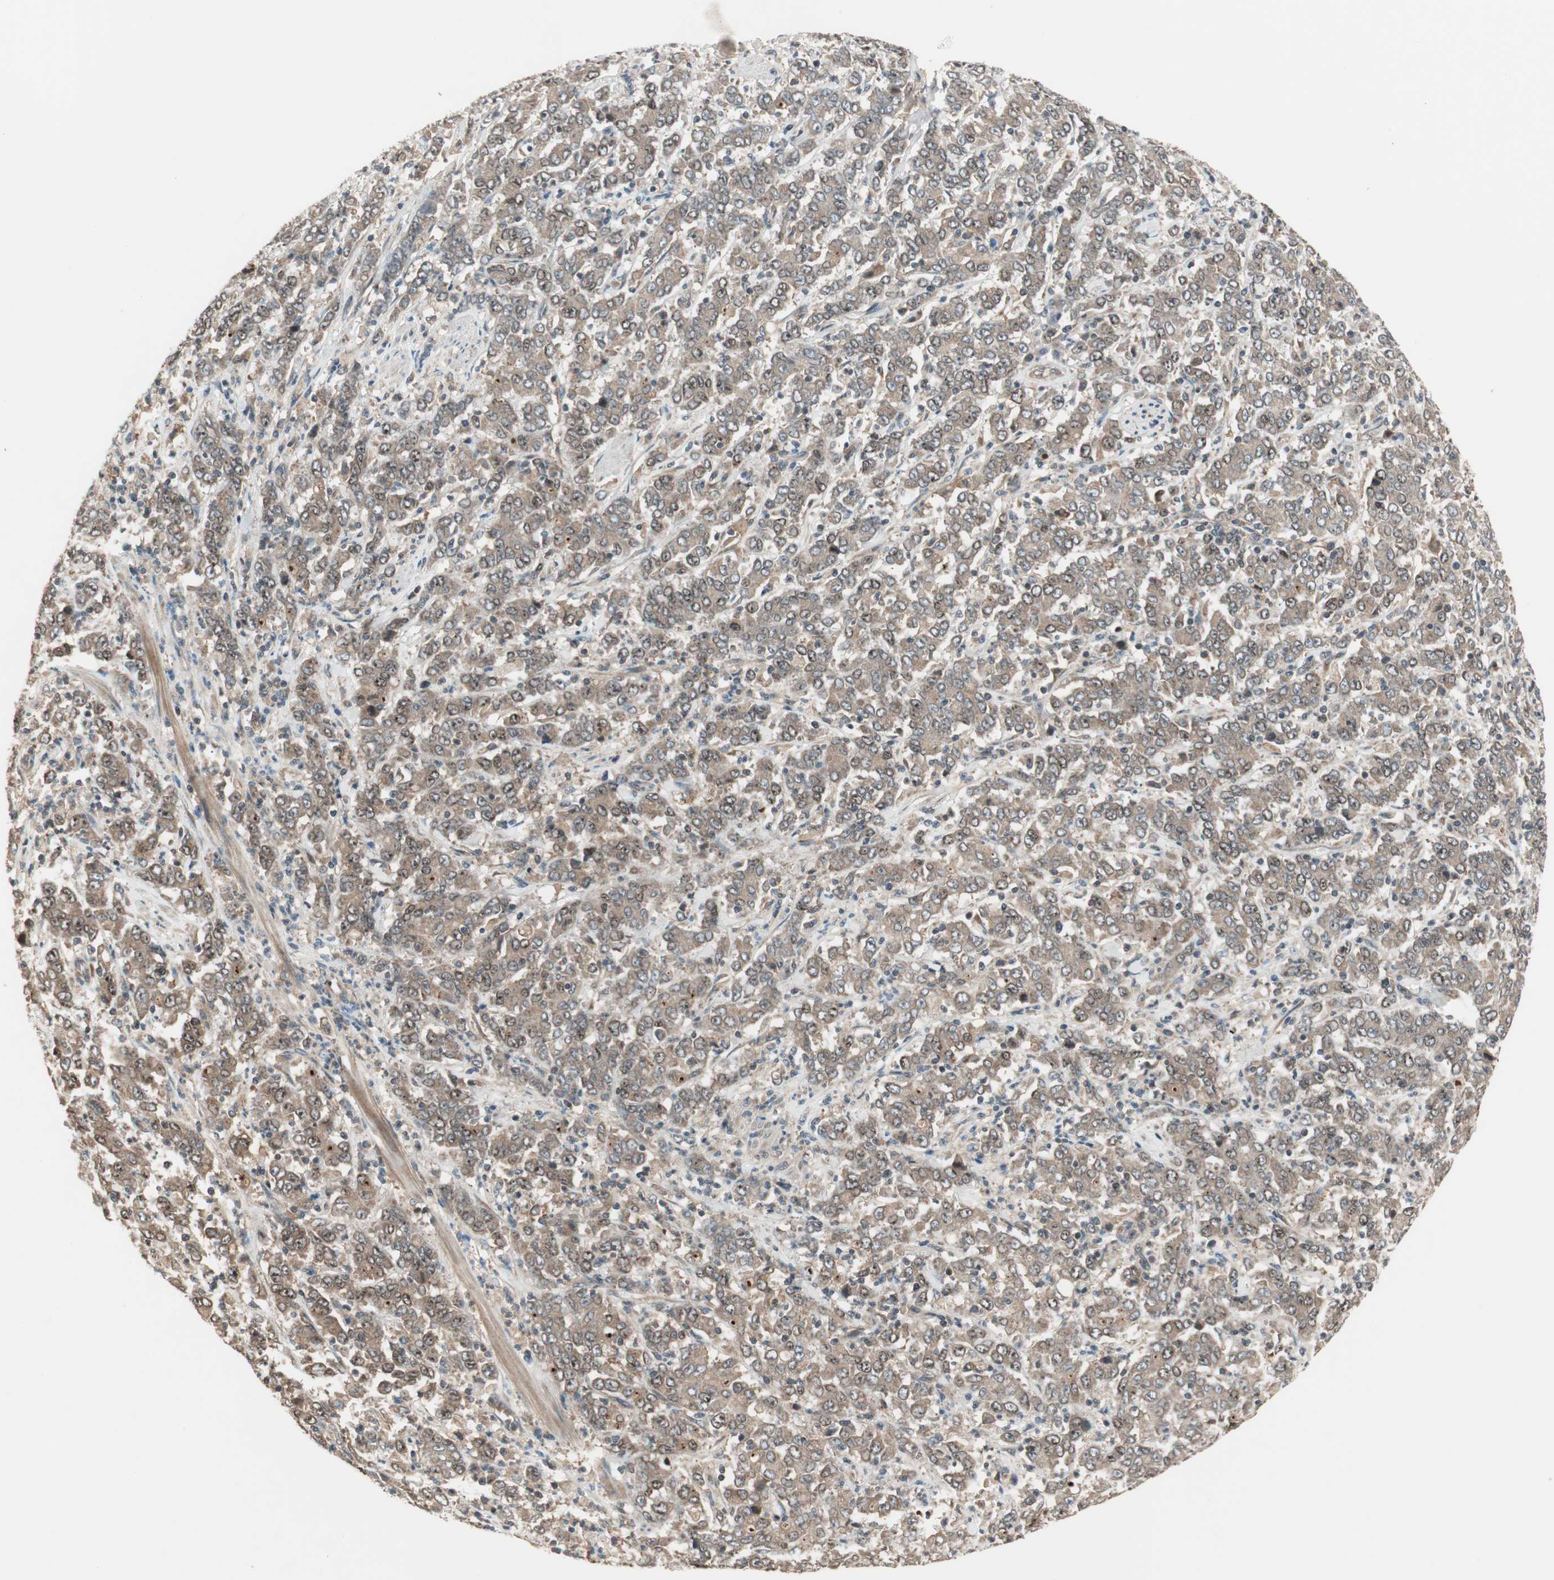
{"staining": {"intensity": "weak", "quantity": ">75%", "location": "cytoplasmic/membranous"}, "tissue": "stomach cancer", "cell_type": "Tumor cells", "image_type": "cancer", "snomed": [{"axis": "morphology", "description": "Adenocarcinoma, NOS"}, {"axis": "topography", "description": "Stomach, lower"}], "caption": "Adenocarcinoma (stomach) stained with immunohistochemistry exhibits weak cytoplasmic/membranous positivity in approximately >75% of tumor cells.", "gene": "ATP6AP2", "patient": {"sex": "female", "age": 71}}